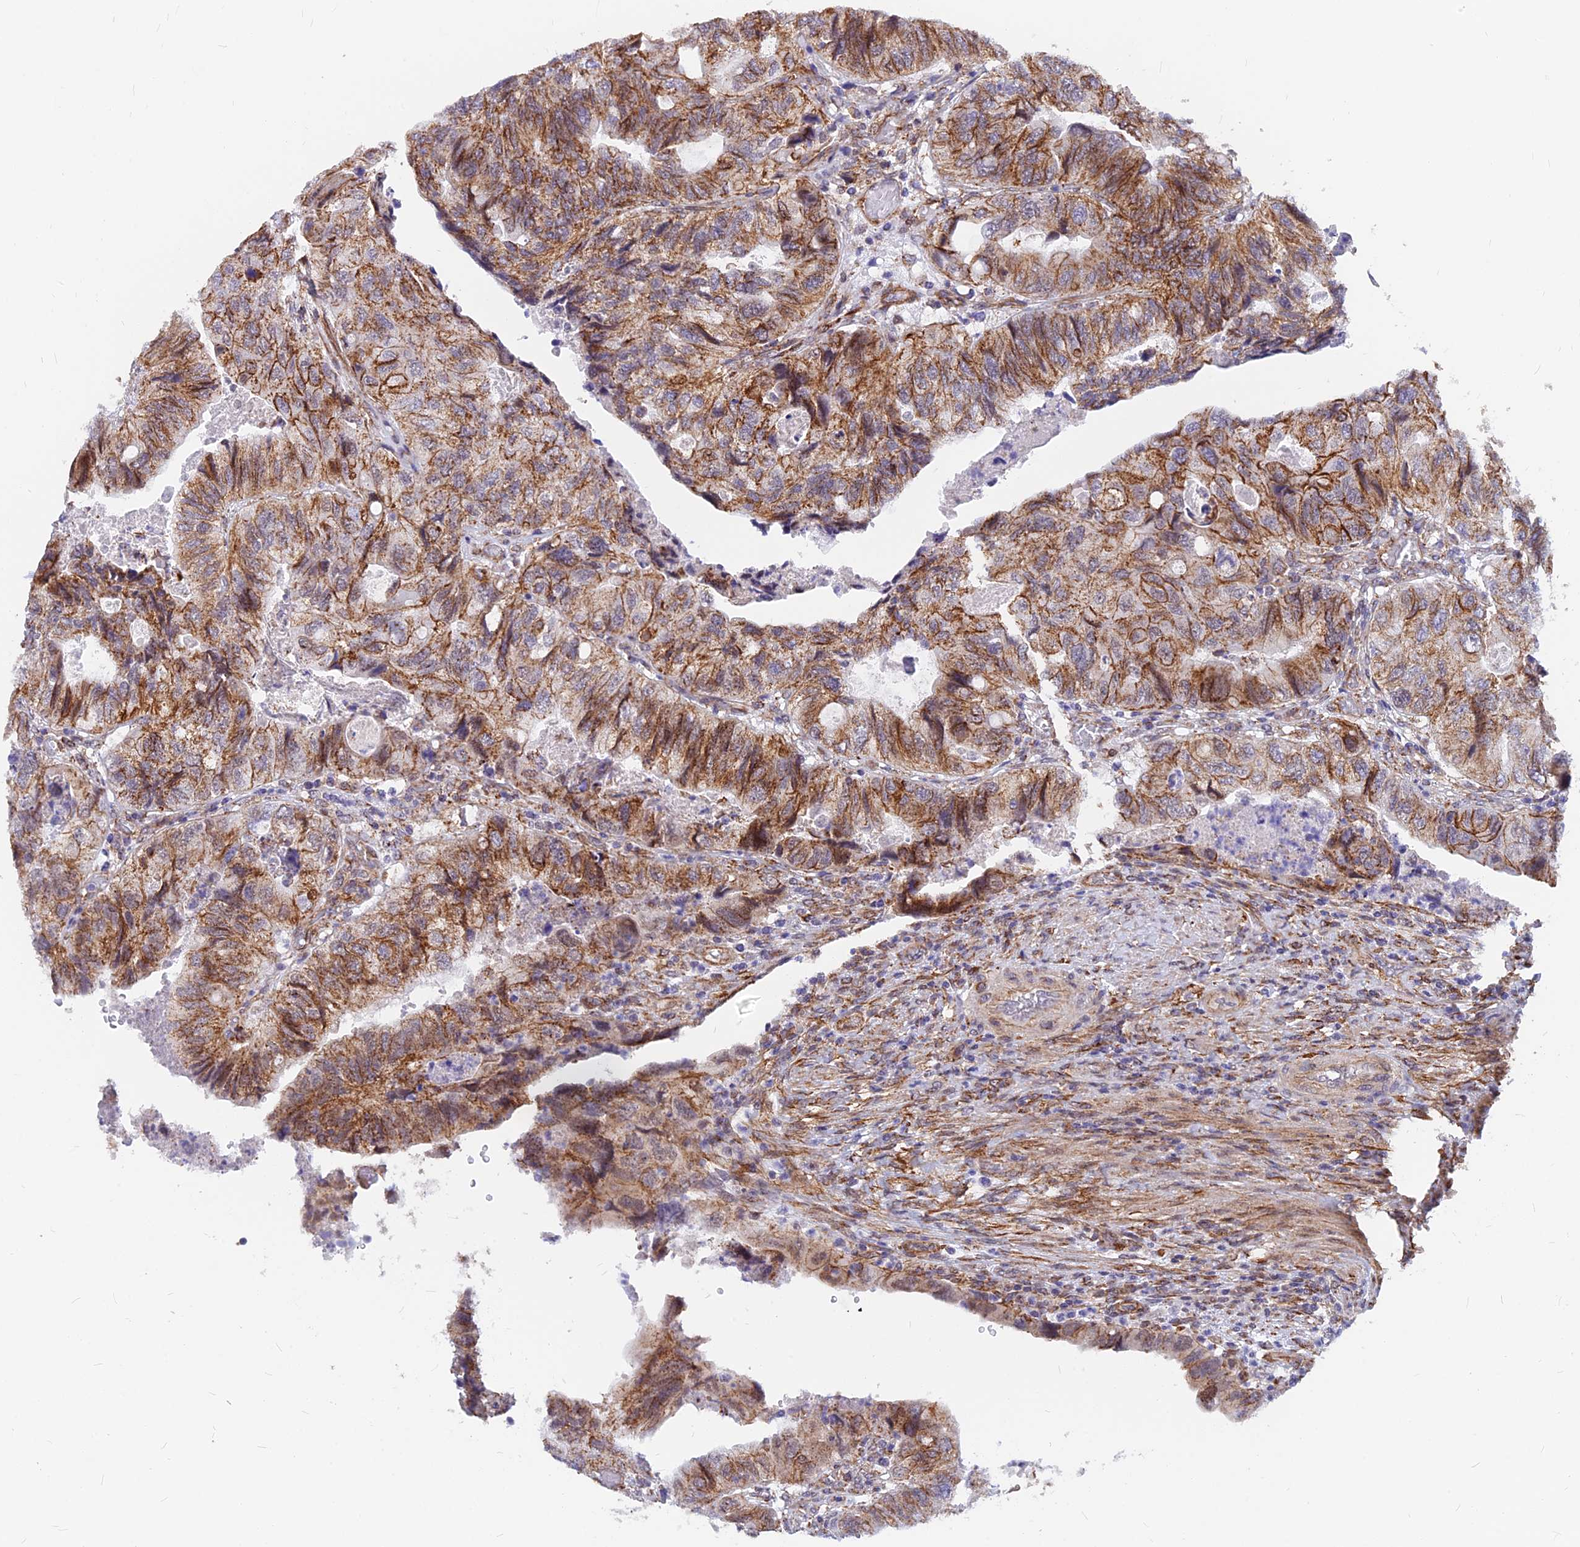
{"staining": {"intensity": "moderate", "quantity": ">75%", "location": "cytoplasmic/membranous"}, "tissue": "colorectal cancer", "cell_type": "Tumor cells", "image_type": "cancer", "snomed": [{"axis": "morphology", "description": "Adenocarcinoma, NOS"}, {"axis": "topography", "description": "Rectum"}], "caption": "A brown stain highlights moderate cytoplasmic/membranous expression of a protein in adenocarcinoma (colorectal) tumor cells.", "gene": "VSTM2L", "patient": {"sex": "male", "age": 63}}